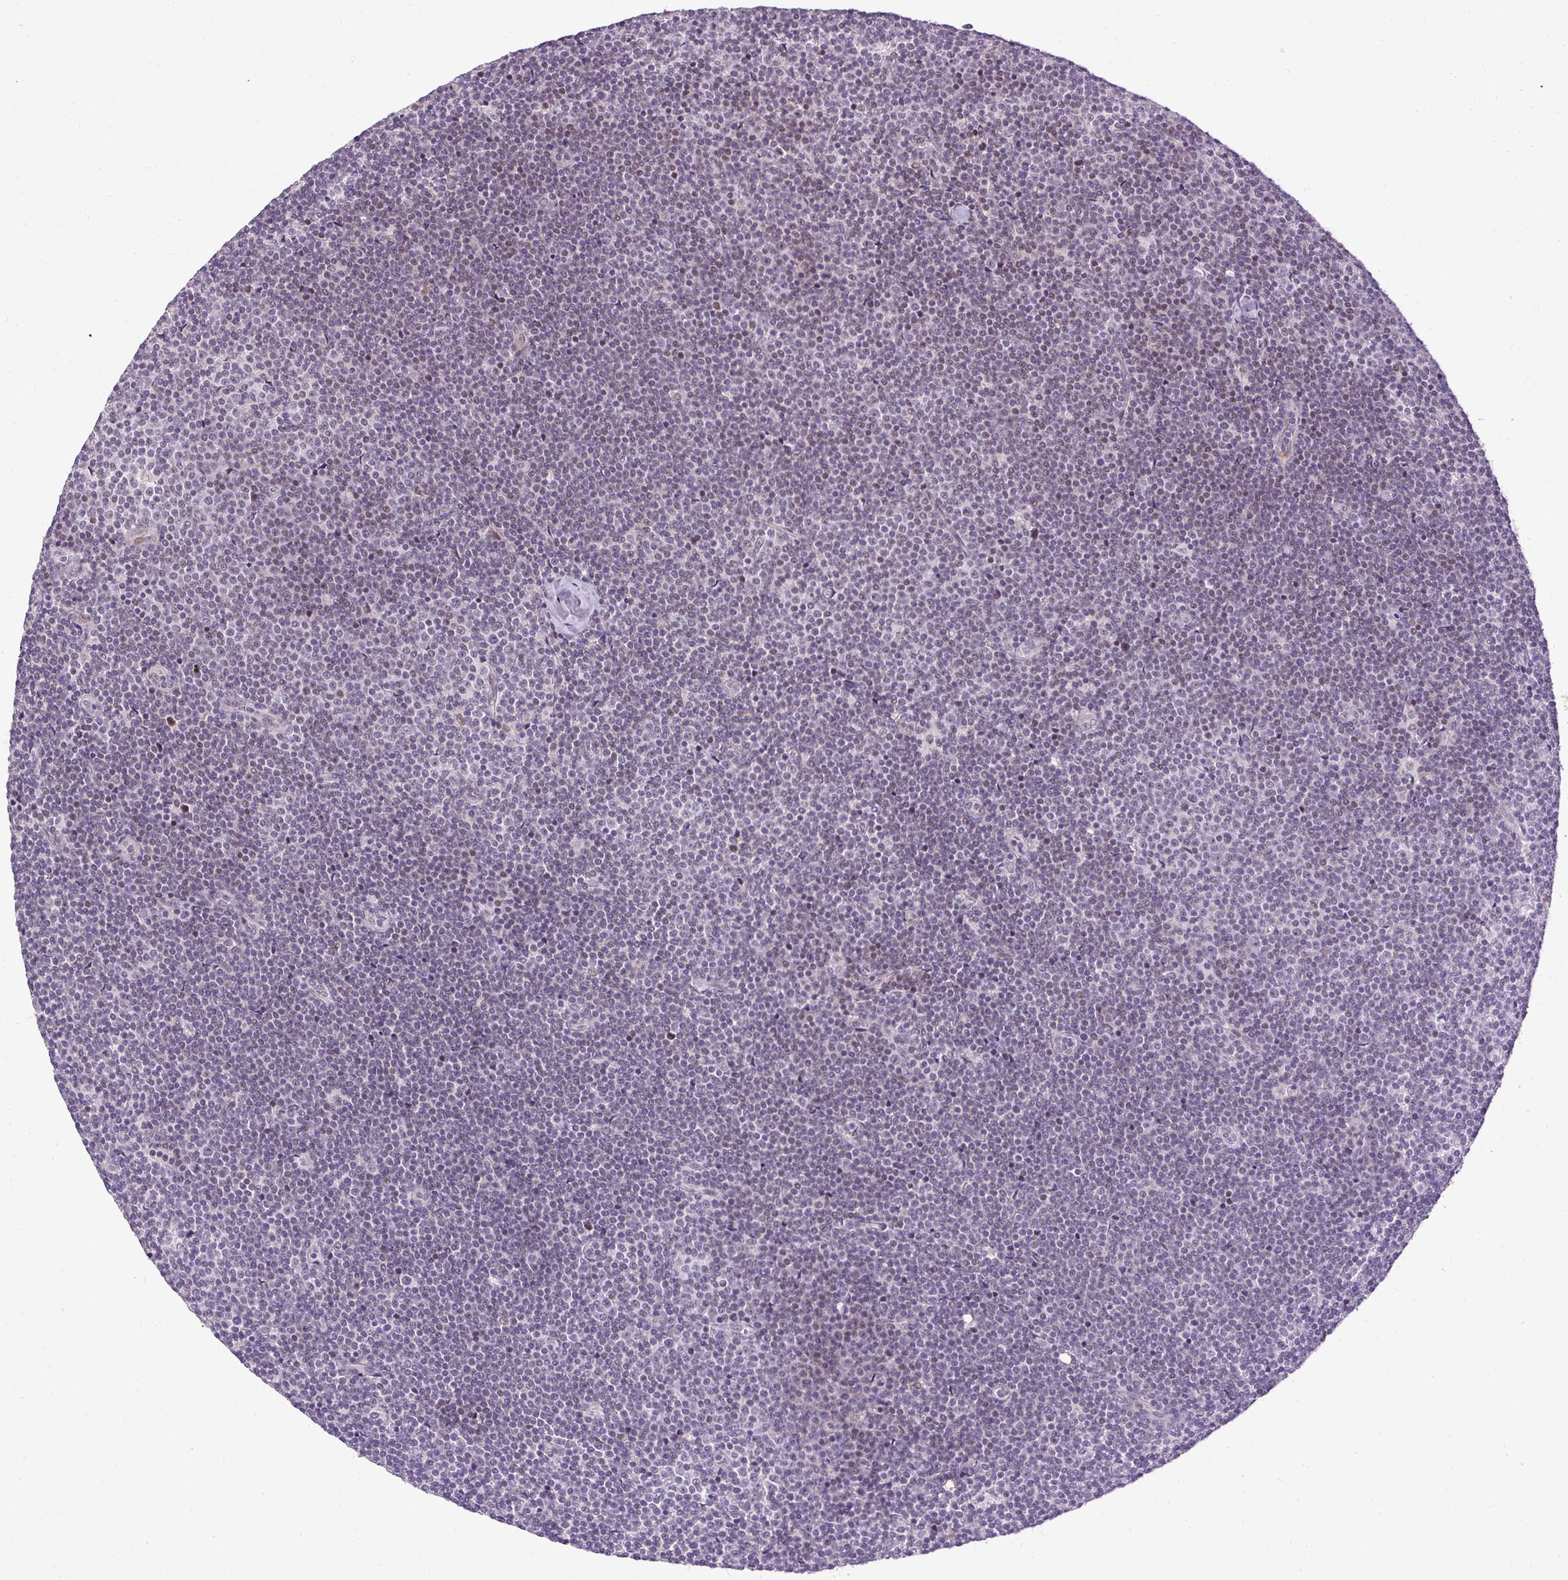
{"staining": {"intensity": "moderate", "quantity": "<25%", "location": "nuclear"}, "tissue": "lymphoma", "cell_type": "Tumor cells", "image_type": "cancer", "snomed": [{"axis": "morphology", "description": "Malignant lymphoma, non-Hodgkin's type, Low grade"}, {"axis": "topography", "description": "Lymph node"}], "caption": "Protein expression analysis of human lymphoma reveals moderate nuclear expression in about <25% of tumor cells. (DAB IHC with brightfield microscopy, high magnification).", "gene": "ARHGEF18", "patient": {"sex": "male", "age": 48}}